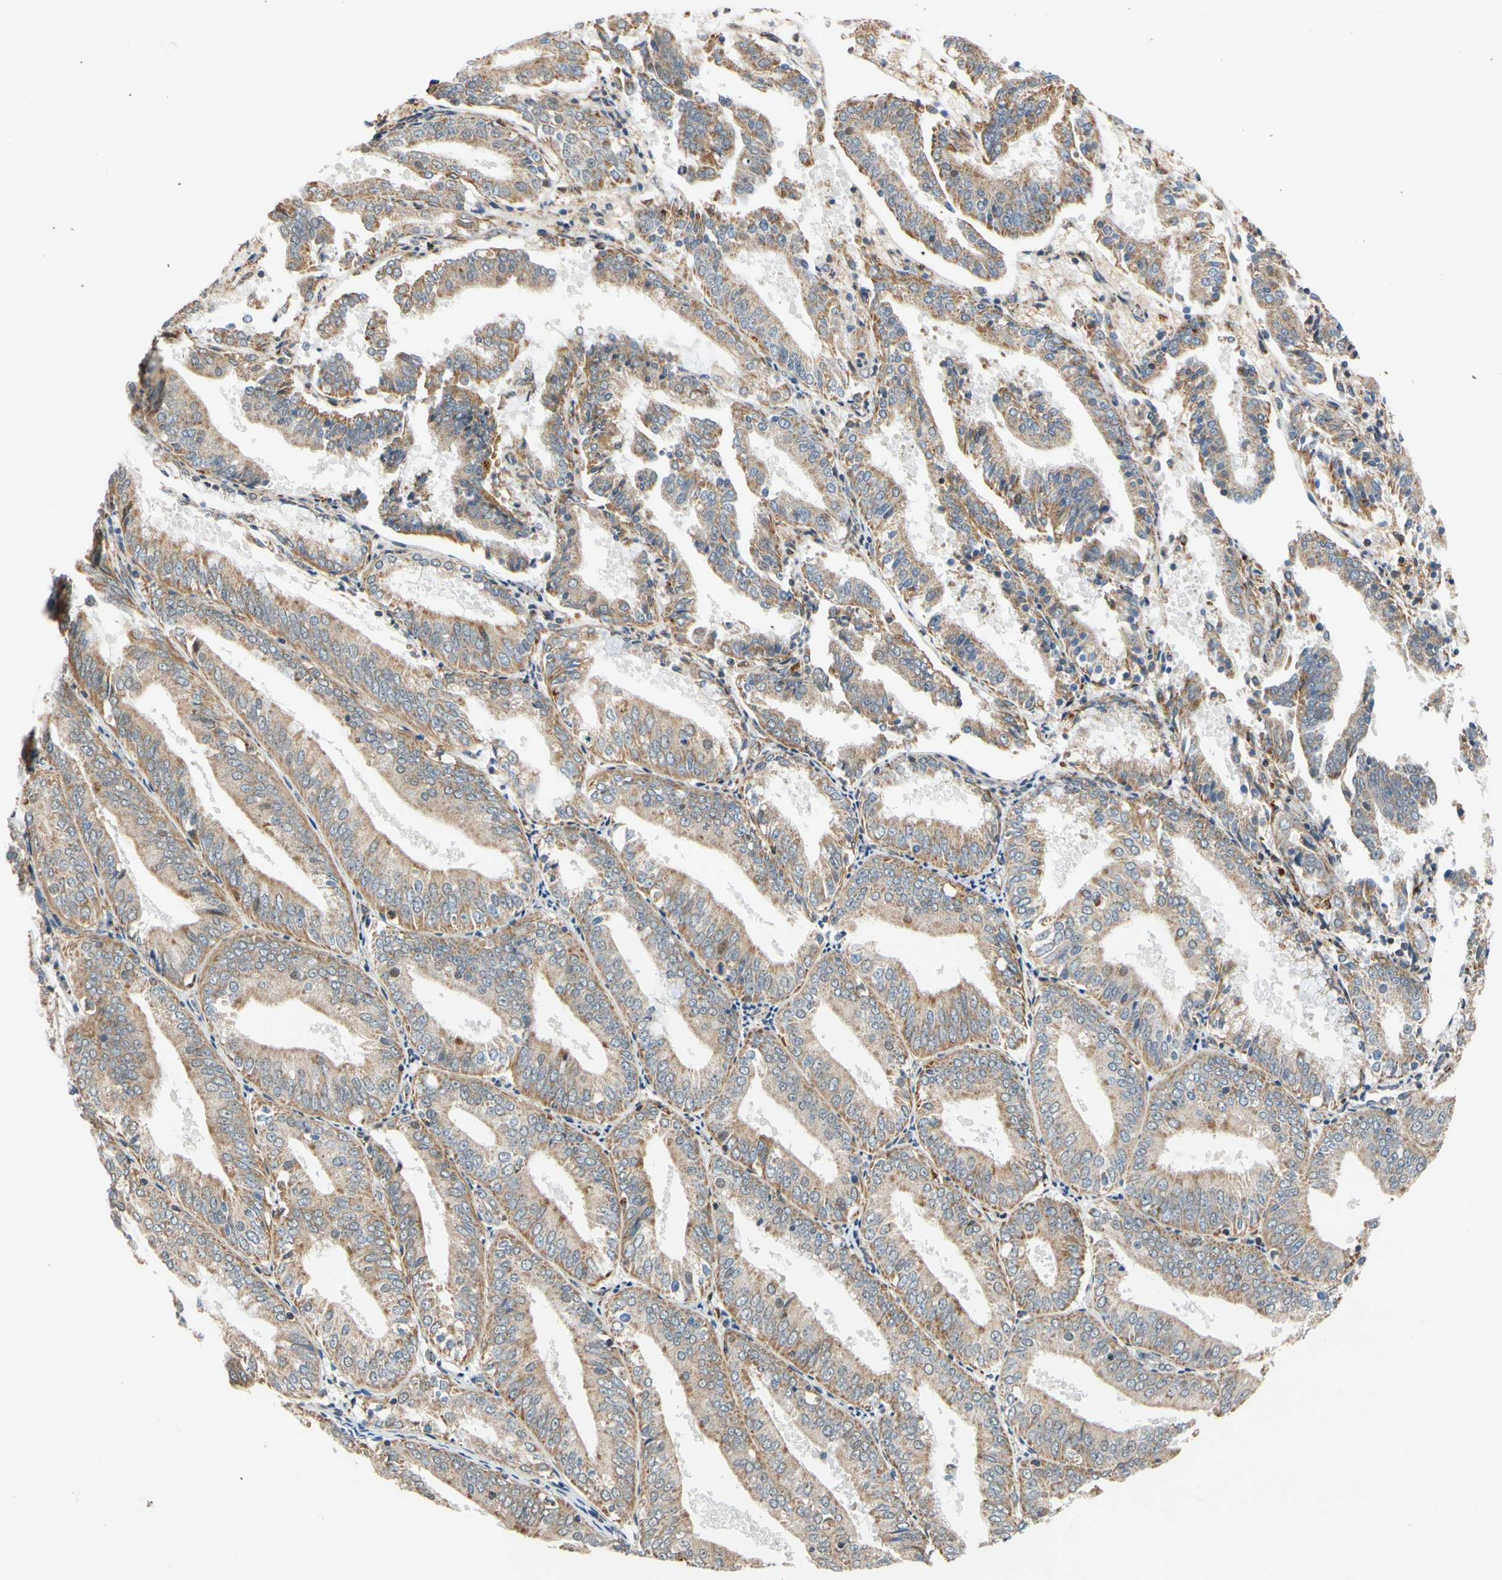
{"staining": {"intensity": "moderate", "quantity": "25%-75%", "location": "cytoplasmic/membranous"}, "tissue": "endometrial cancer", "cell_type": "Tumor cells", "image_type": "cancer", "snomed": [{"axis": "morphology", "description": "Adenocarcinoma, NOS"}, {"axis": "topography", "description": "Endometrium"}], "caption": "Immunohistochemistry of endometrial cancer (adenocarcinoma) demonstrates medium levels of moderate cytoplasmic/membranous expression in about 25%-75% of tumor cells.", "gene": "SFXN3", "patient": {"sex": "female", "age": 63}}